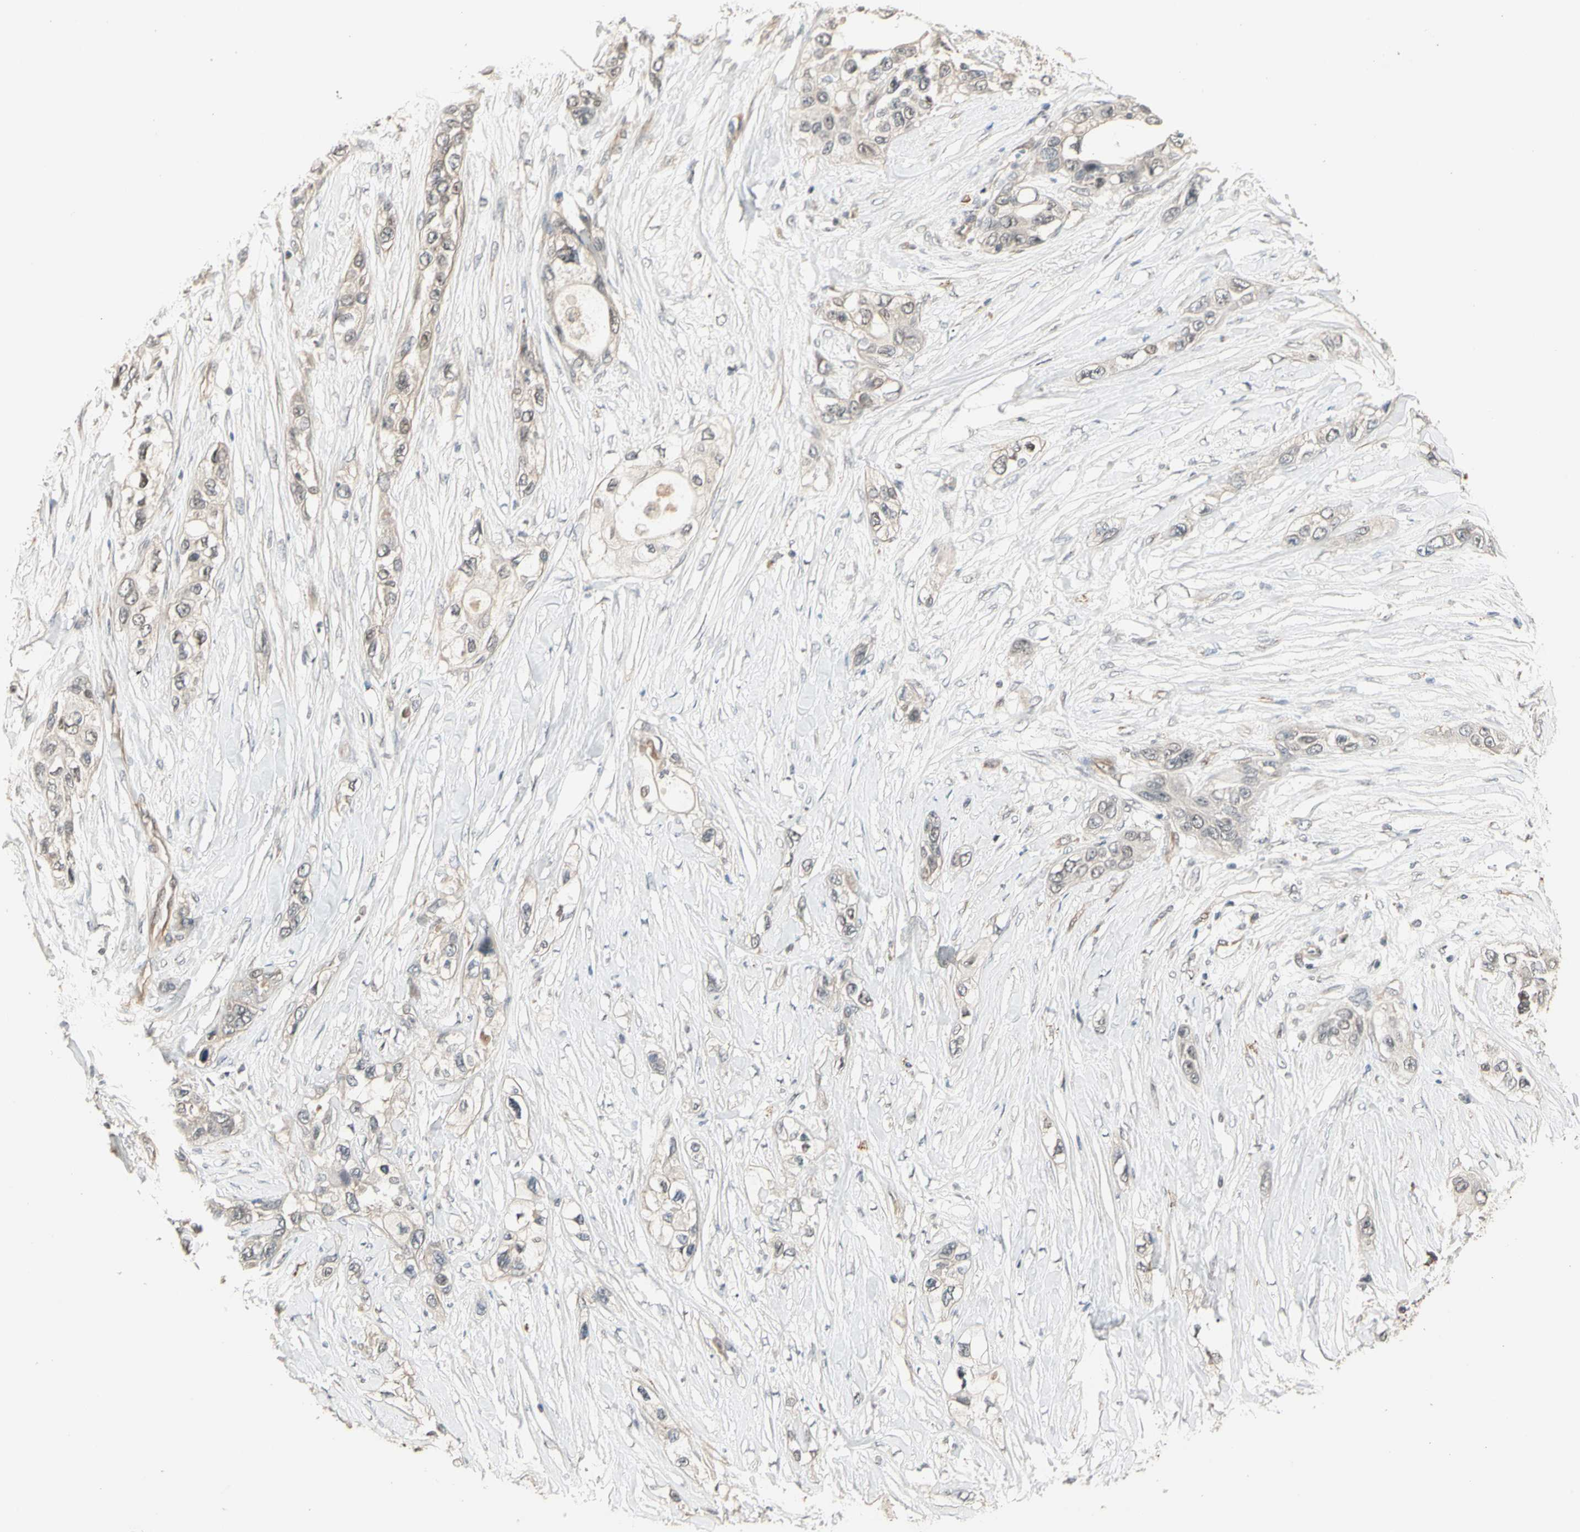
{"staining": {"intensity": "weak", "quantity": "<25%", "location": "cytoplasmic/membranous"}, "tissue": "pancreatic cancer", "cell_type": "Tumor cells", "image_type": "cancer", "snomed": [{"axis": "morphology", "description": "Adenocarcinoma, NOS"}, {"axis": "topography", "description": "Pancreas"}], "caption": "This is an immunohistochemistry (IHC) image of pancreatic adenocarcinoma. There is no expression in tumor cells.", "gene": "ATG4C", "patient": {"sex": "female", "age": 70}}